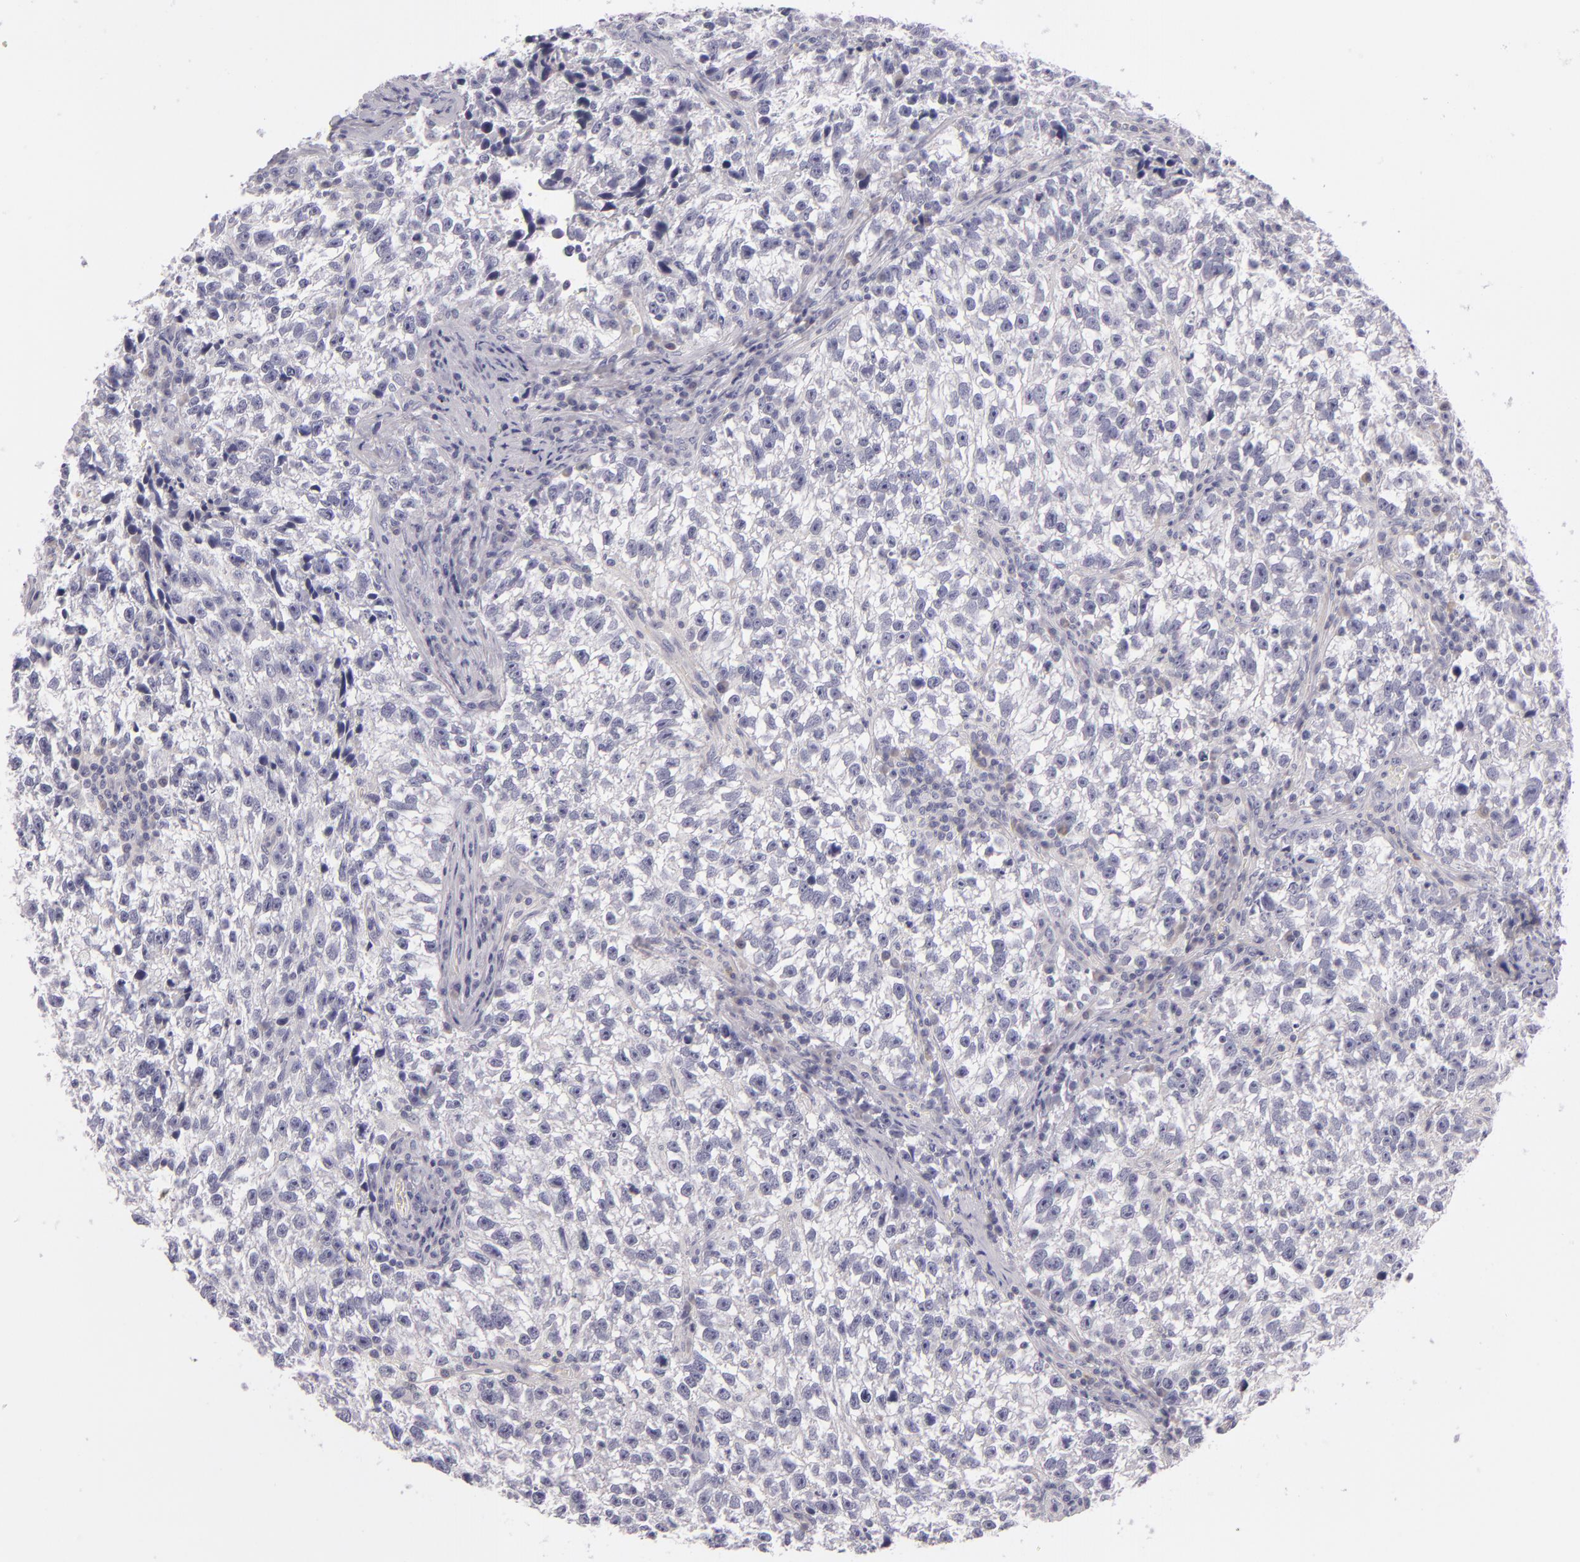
{"staining": {"intensity": "negative", "quantity": "none", "location": "none"}, "tissue": "testis cancer", "cell_type": "Tumor cells", "image_type": "cancer", "snomed": [{"axis": "morphology", "description": "Seminoma, NOS"}, {"axis": "topography", "description": "Testis"}], "caption": "Testis cancer (seminoma) stained for a protein using immunohistochemistry (IHC) reveals no positivity tumor cells.", "gene": "FAM181A", "patient": {"sex": "male", "age": 38}}